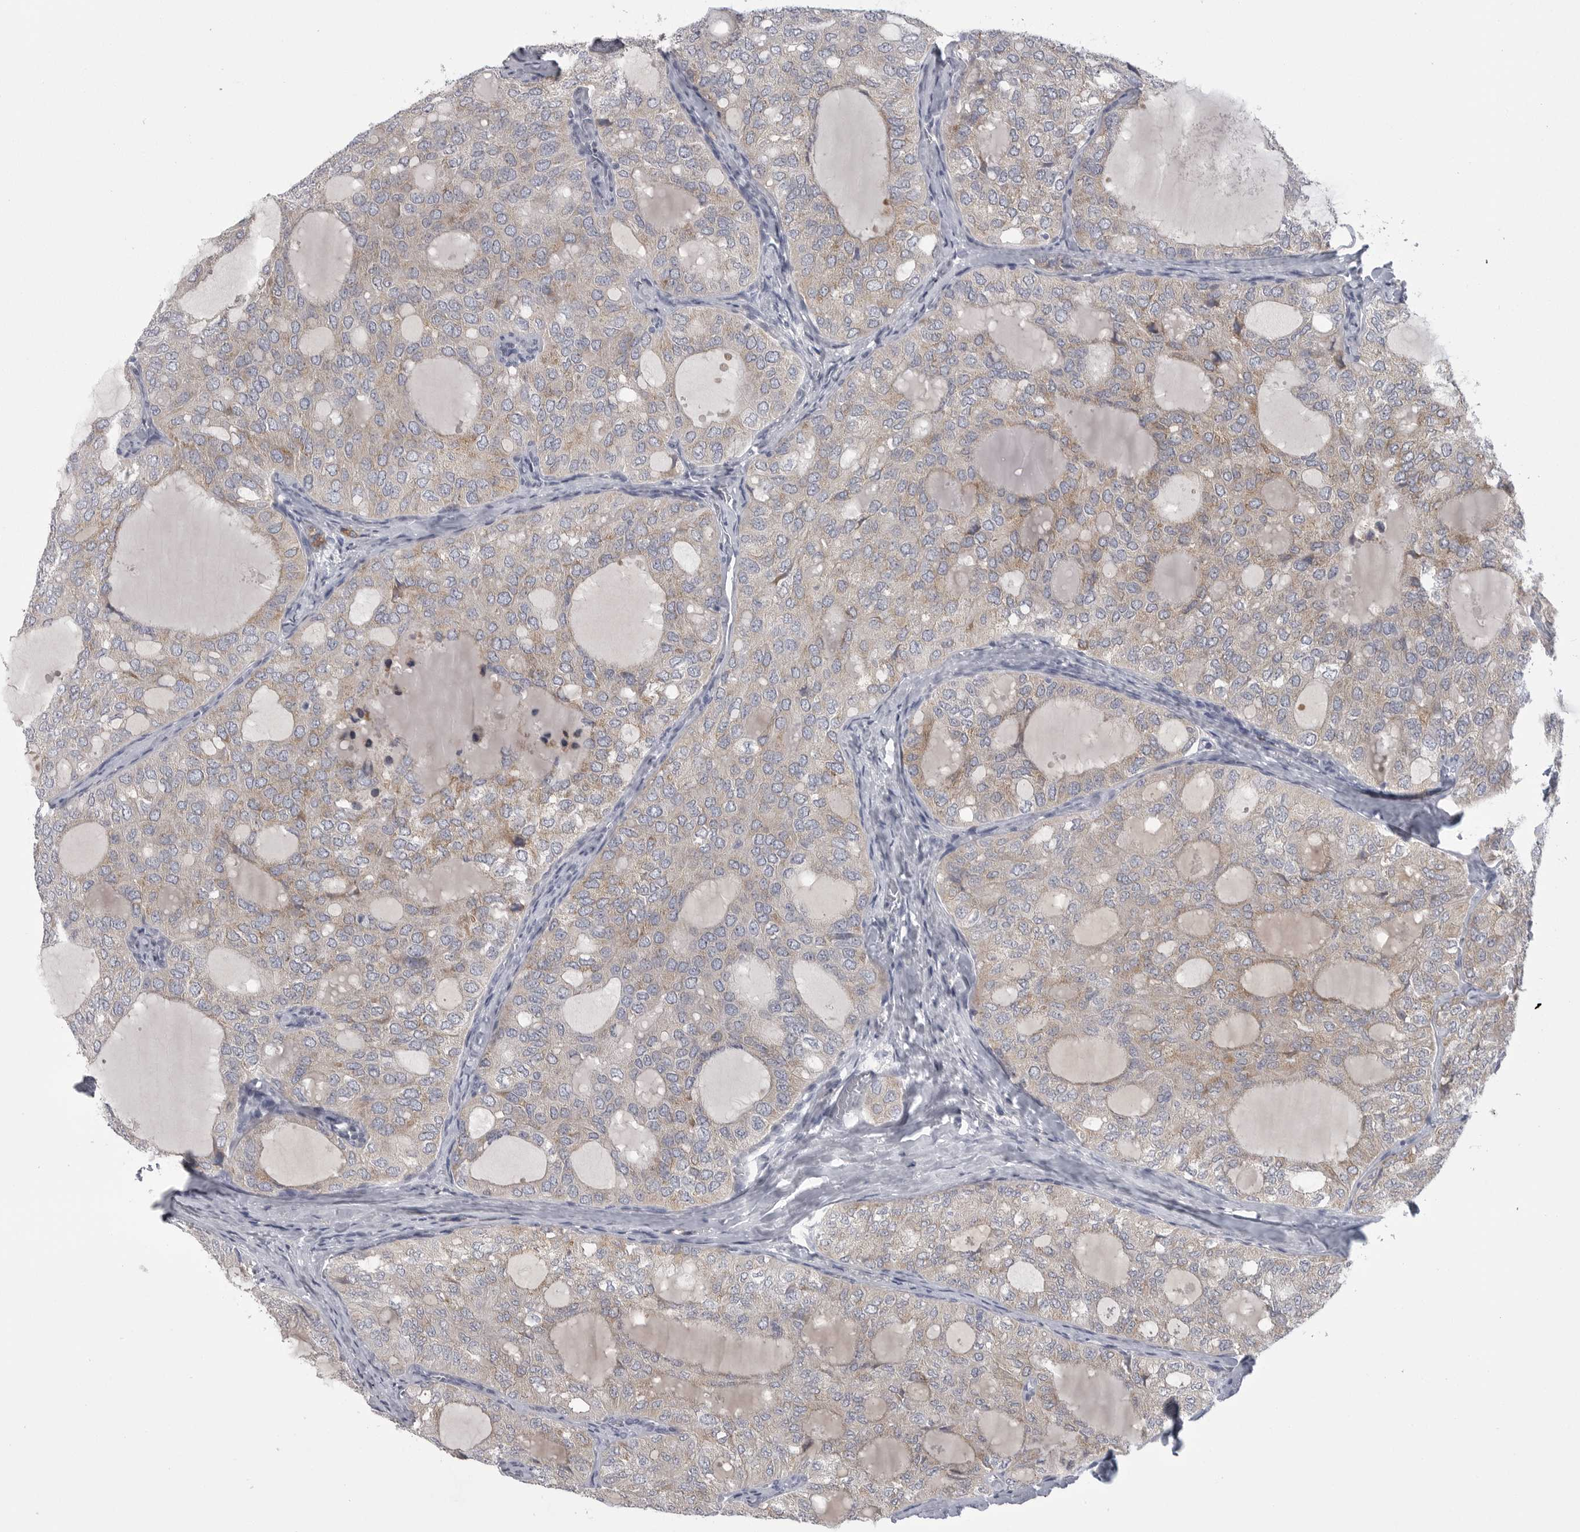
{"staining": {"intensity": "weak", "quantity": "<25%", "location": "cytoplasmic/membranous"}, "tissue": "thyroid cancer", "cell_type": "Tumor cells", "image_type": "cancer", "snomed": [{"axis": "morphology", "description": "Follicular adenoma carcinoma, NOS"}, {"axis": "topography", "description": "Thyroid gland"}], "caption": "A photomicrograph of human thyroid cancer (follicular adenoma carcinoma) is negative for staining in tumor cells.", "gene": "FKBP2", "patient": {"sex": "male", "age": 75}}